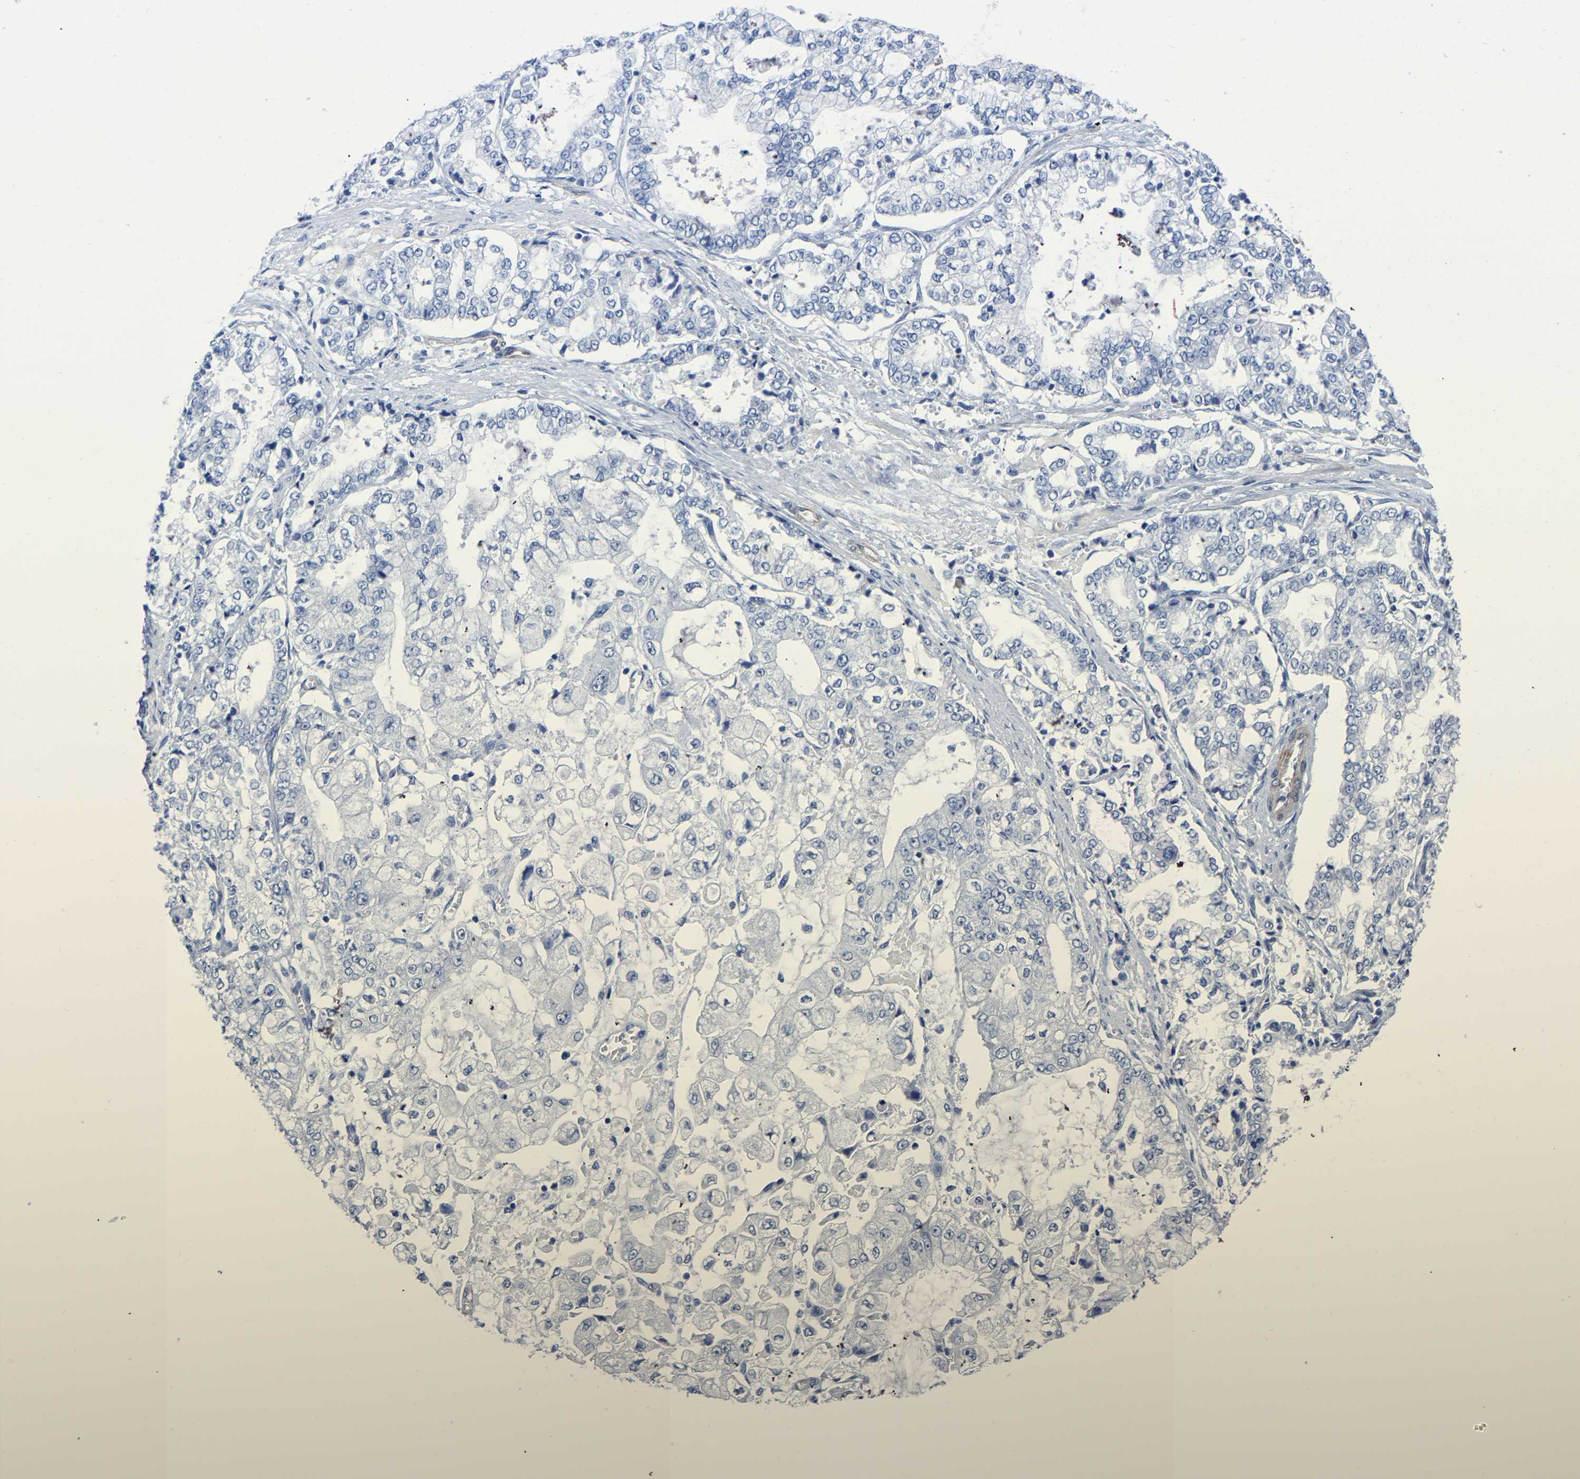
{"staining": {"intensity": "negative", "quantity": "none", "location": "none"}, "tissue": "stomach cancer", "cell_type": "Tumor cells", "image_type": "cancer", "snomed": [{"axis": "morphology", "description": "Adenocarcinoma, NOS"}, {"axis": "topography", "description": "Stomach"}], "caption": "Stomach cancer was stained to show a protein in brown. There is no significant expression in tumor cells.", "gene": "SLC45A3", "patient": {"sex": "male", "age": 76}}